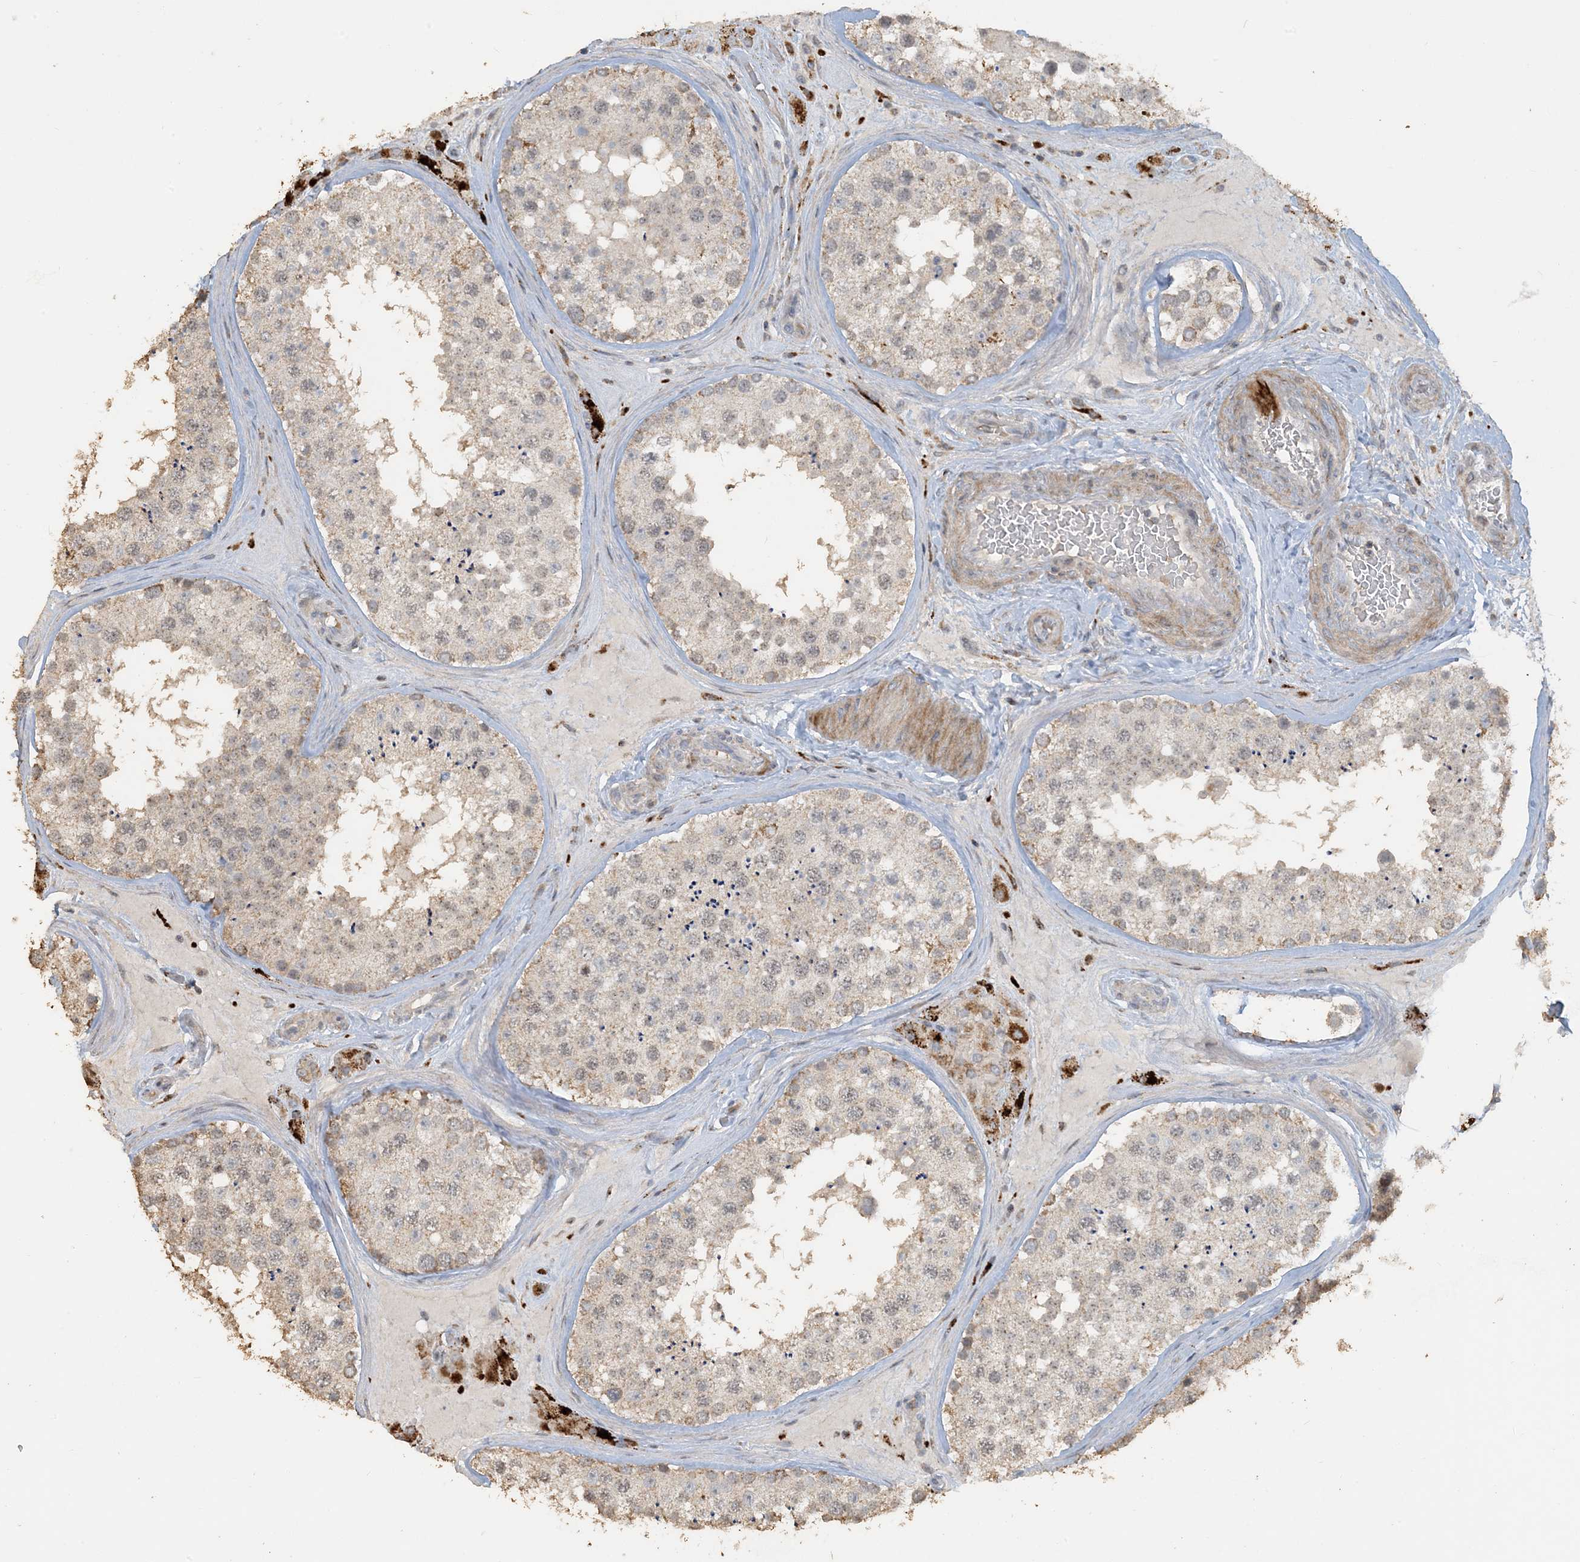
{"staining": {"intensity": "moderate", "quantity": "25%-75%", "location": "cytoplasmic/membranous,nuclear"}, "tissue": "testis", "cell_type": "Cells in seminiferous ducts", "image_type": "normal", "snomed": [{"axis": "morphology", "description": "Normal tissue, NOS"}, {"axis": "topography", "description": "Testis"}], "caption": "Moderate cytoplasmic/membranous,nuclear protein expression is present in about 25%-75% of cells in seminiferous ducts in testis. (DAB IHC, brown staining for protein, blue staining for nuclei).", "gene": "SFMBT2", "patient": {"sex": "male", "age": 46}}